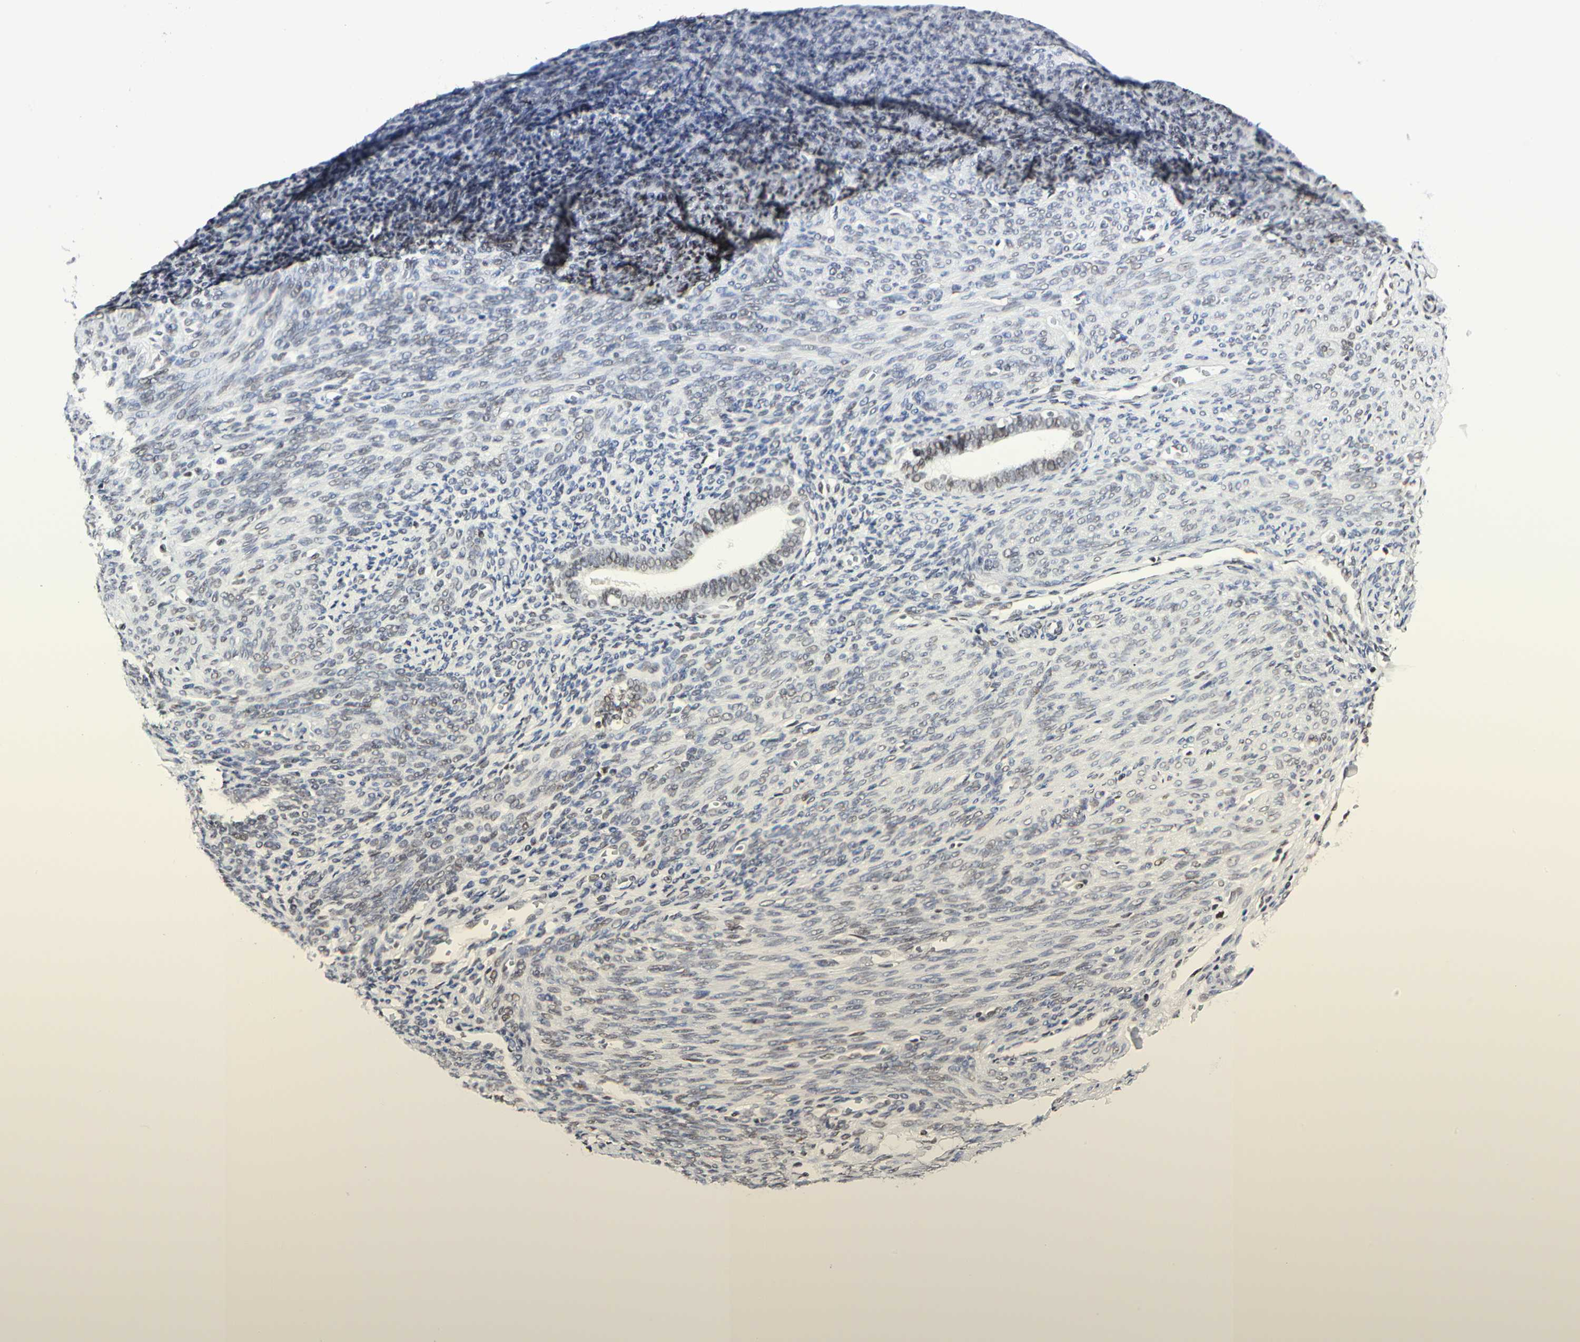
{"staining": {"intensity": "moderate", "quantity": "25%-75%", "location": "nuclear"}, "tissue": "endometrium", "cell_type": "Cells in endometrial stroma", "image_type": "normal", "snomed": [{"axis": "morphology", "description": "Normal tissue, NOS"}, {"axis": "topography", "description": "Uterus"}], "caption": "Approximately 25%-75% of cells in endometrial stroma in normal endometrium demonstrate moderate nuclear protein staining as visualized by brown immunohistochemical staining.", "gene": "PRMT3", "patient": {"sex": "female", "age": 83}}